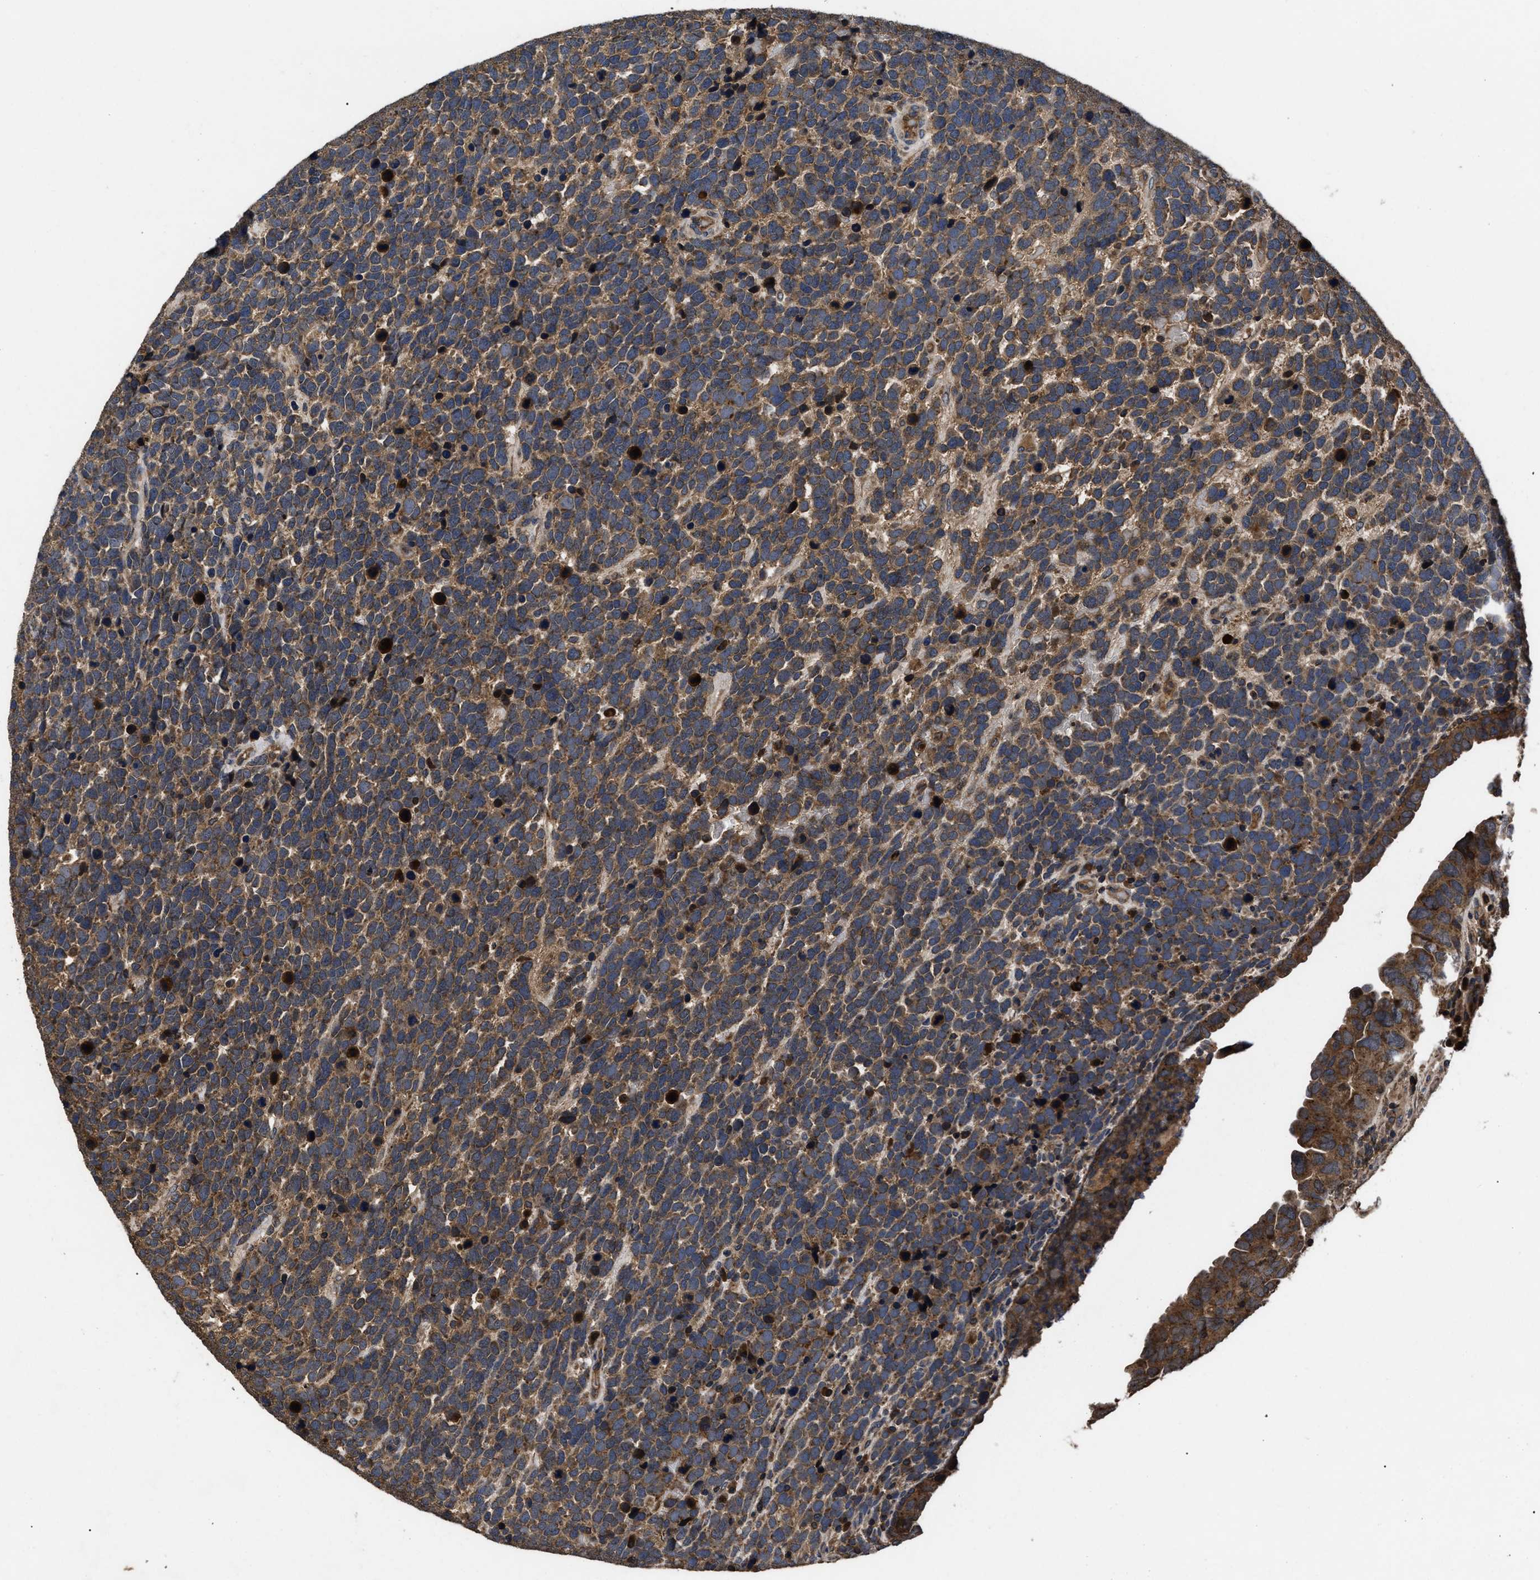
{"staining": {"intensity": "moderate", "quantity": ">75%", "location": "cytoplasmic/membranous"}, "tissue": "urothelial cancer", "cell_type": "Tumor cells", "image_type": "cancer", "snomed": [{"axis": "morphology", "description": "Urothelial carcinoma, High grade"}, {"axis": "topography", "description": "Urinary bladder"}], "caption": "Urothelial cancer tissue shows moderate cytoplasmic/membranous positivity in about >75% of tumor cells The protein is shown in brown color, while the nuclei are stained blue.", "gene": "LRRC3", "patient": {"sex": "female", "age": 82}}